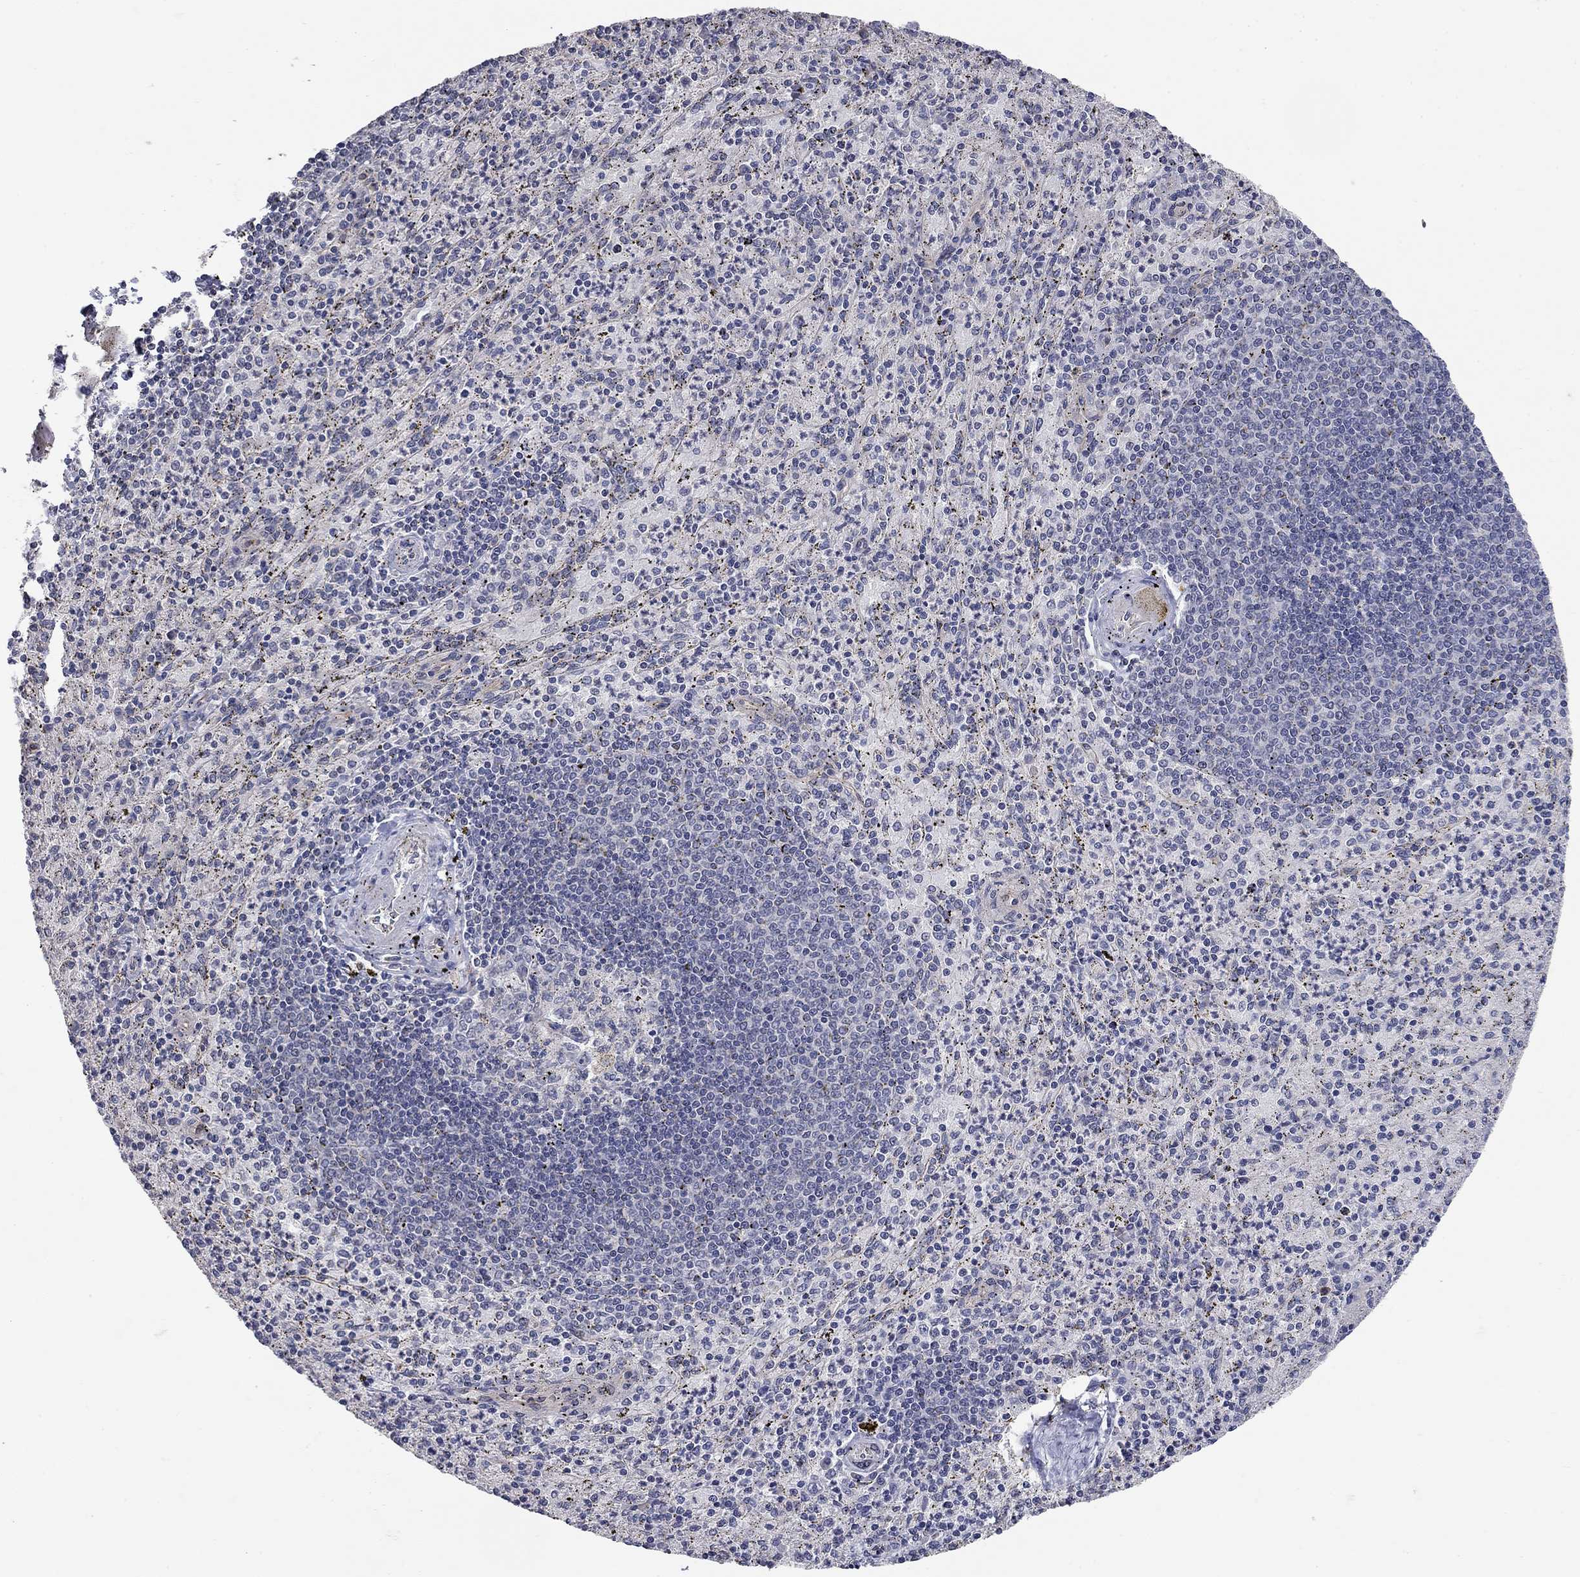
{"staining": {"intensity": "negative", "quantity": "none", "location": "none"}, "tissue": "spleen", "cell_type": "Cells in red pulp", "image_type": "normal", "snomed": [{"axis": "morphology", "description": "Normal tissue, NOS"}, {"axis": "topography", "description": "Spleen"}], "caption": "DAB (3,3'-diaminobenzidine) immunohistochemical staining of unremarkable spleen exhibits no significant positivity in cells in red pulp. (DAB IHC visualized using brightfield microscopy, high magnification).", "gene": "WASF3", "patient": {"sex": "male", "age": 60}}